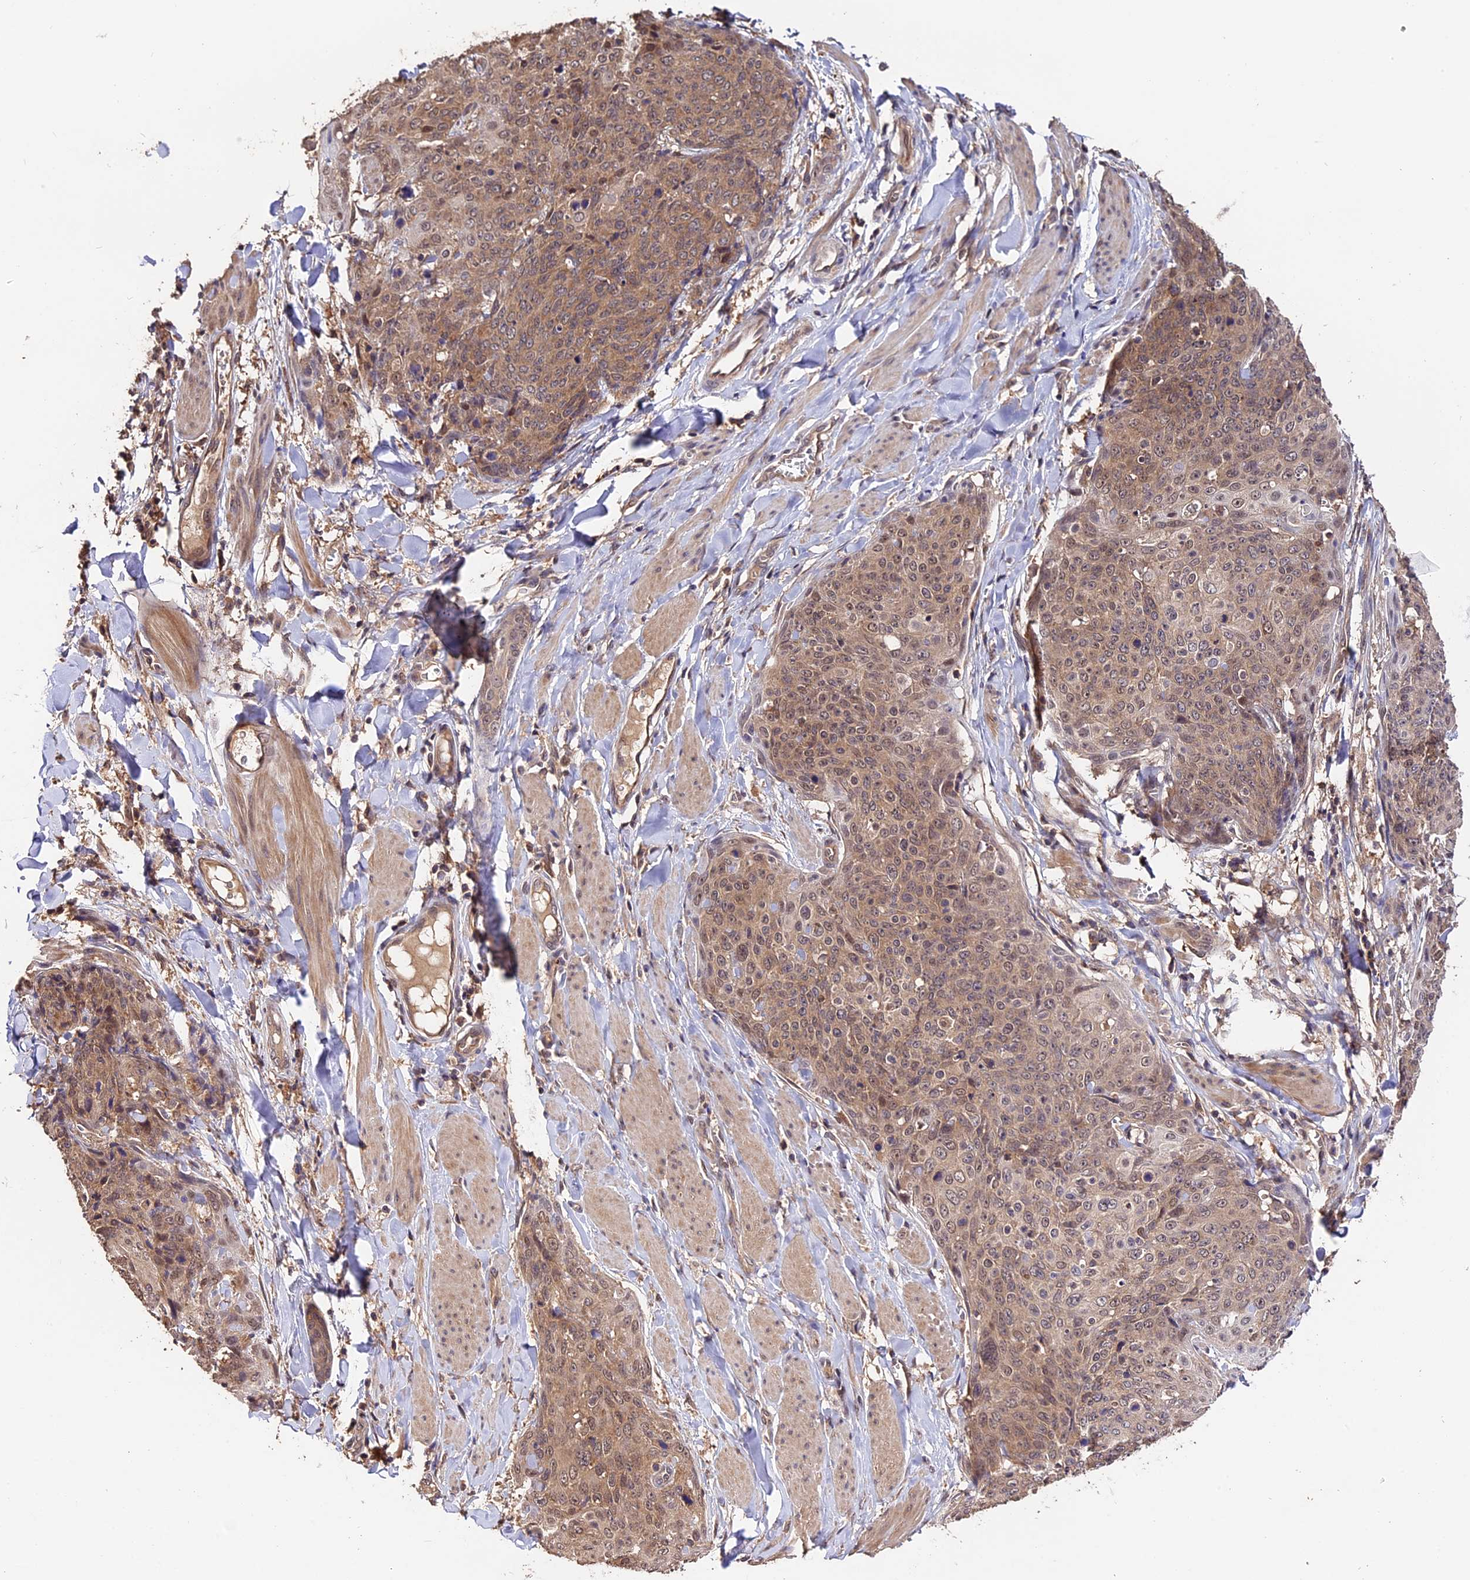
{"staining": {"intensity": "moderate", "quantity": ">75%", "location": "cytoplasmic/membranous,nuclear"}, "tissue": "skin cancer", "cell_type": "Tumor cells", "image_type": "cancer", "snomed": [{"axis": "morphology", "description": "Squamous cell carcinoma, NOS"}, {"axis": "topography", "description": "Skin"}, {"axis": "topography", "description": "Vulva"}], "caption": "This micrograph demonstrates skin squamous cell carcinoma stained with IHC to label a protein in brown. The cytoplasmic/membranous and nuclear of tumor cells show moderate positivity for the protein. Nuclei are counter-stained blue.", "gene": "TRMT1", "patient": {"sex": "female", "age": 85}}